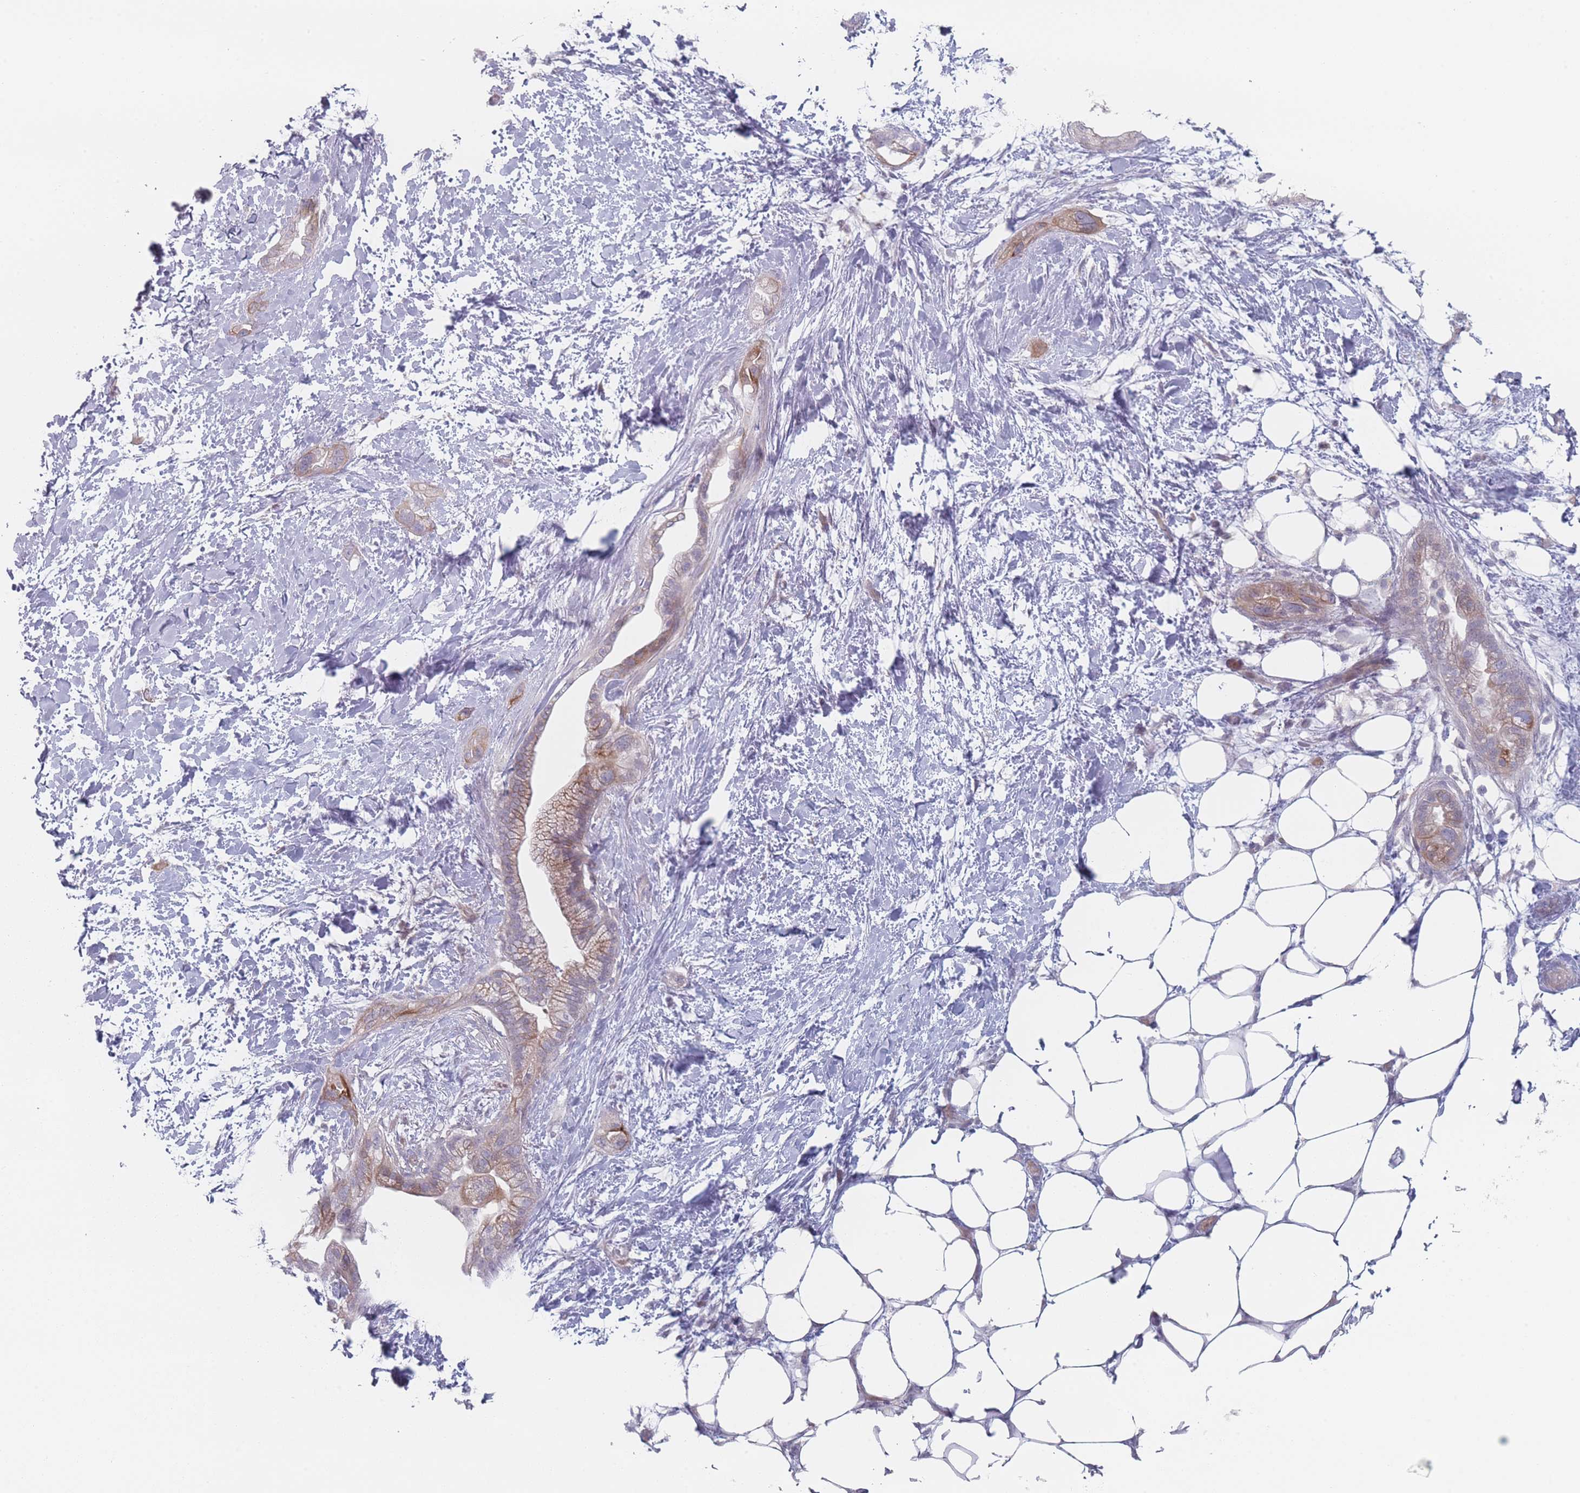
{"staining": {"intensity": "moderate", "quantity": "25%-75%", "location": "cytoplasmic/membranous"}, "tissue": "pancreatic cancer", "cell_type": "Tumor cells", "image_type": "cancer", "snomed": [{"axis": "morphology", "description": "Adenocarcinoma, NOS"}, {"axis": "topography", "description": "Pancreas"}], "caption": "IHC (DAB) staining of pancreatic cancer exhibits moderate cytoplasmic/membranous protein positivity in approximately 25%-75% of tumor cells.", "gene": "RNF4", "patient": {"sex": "male", "age": 44}}